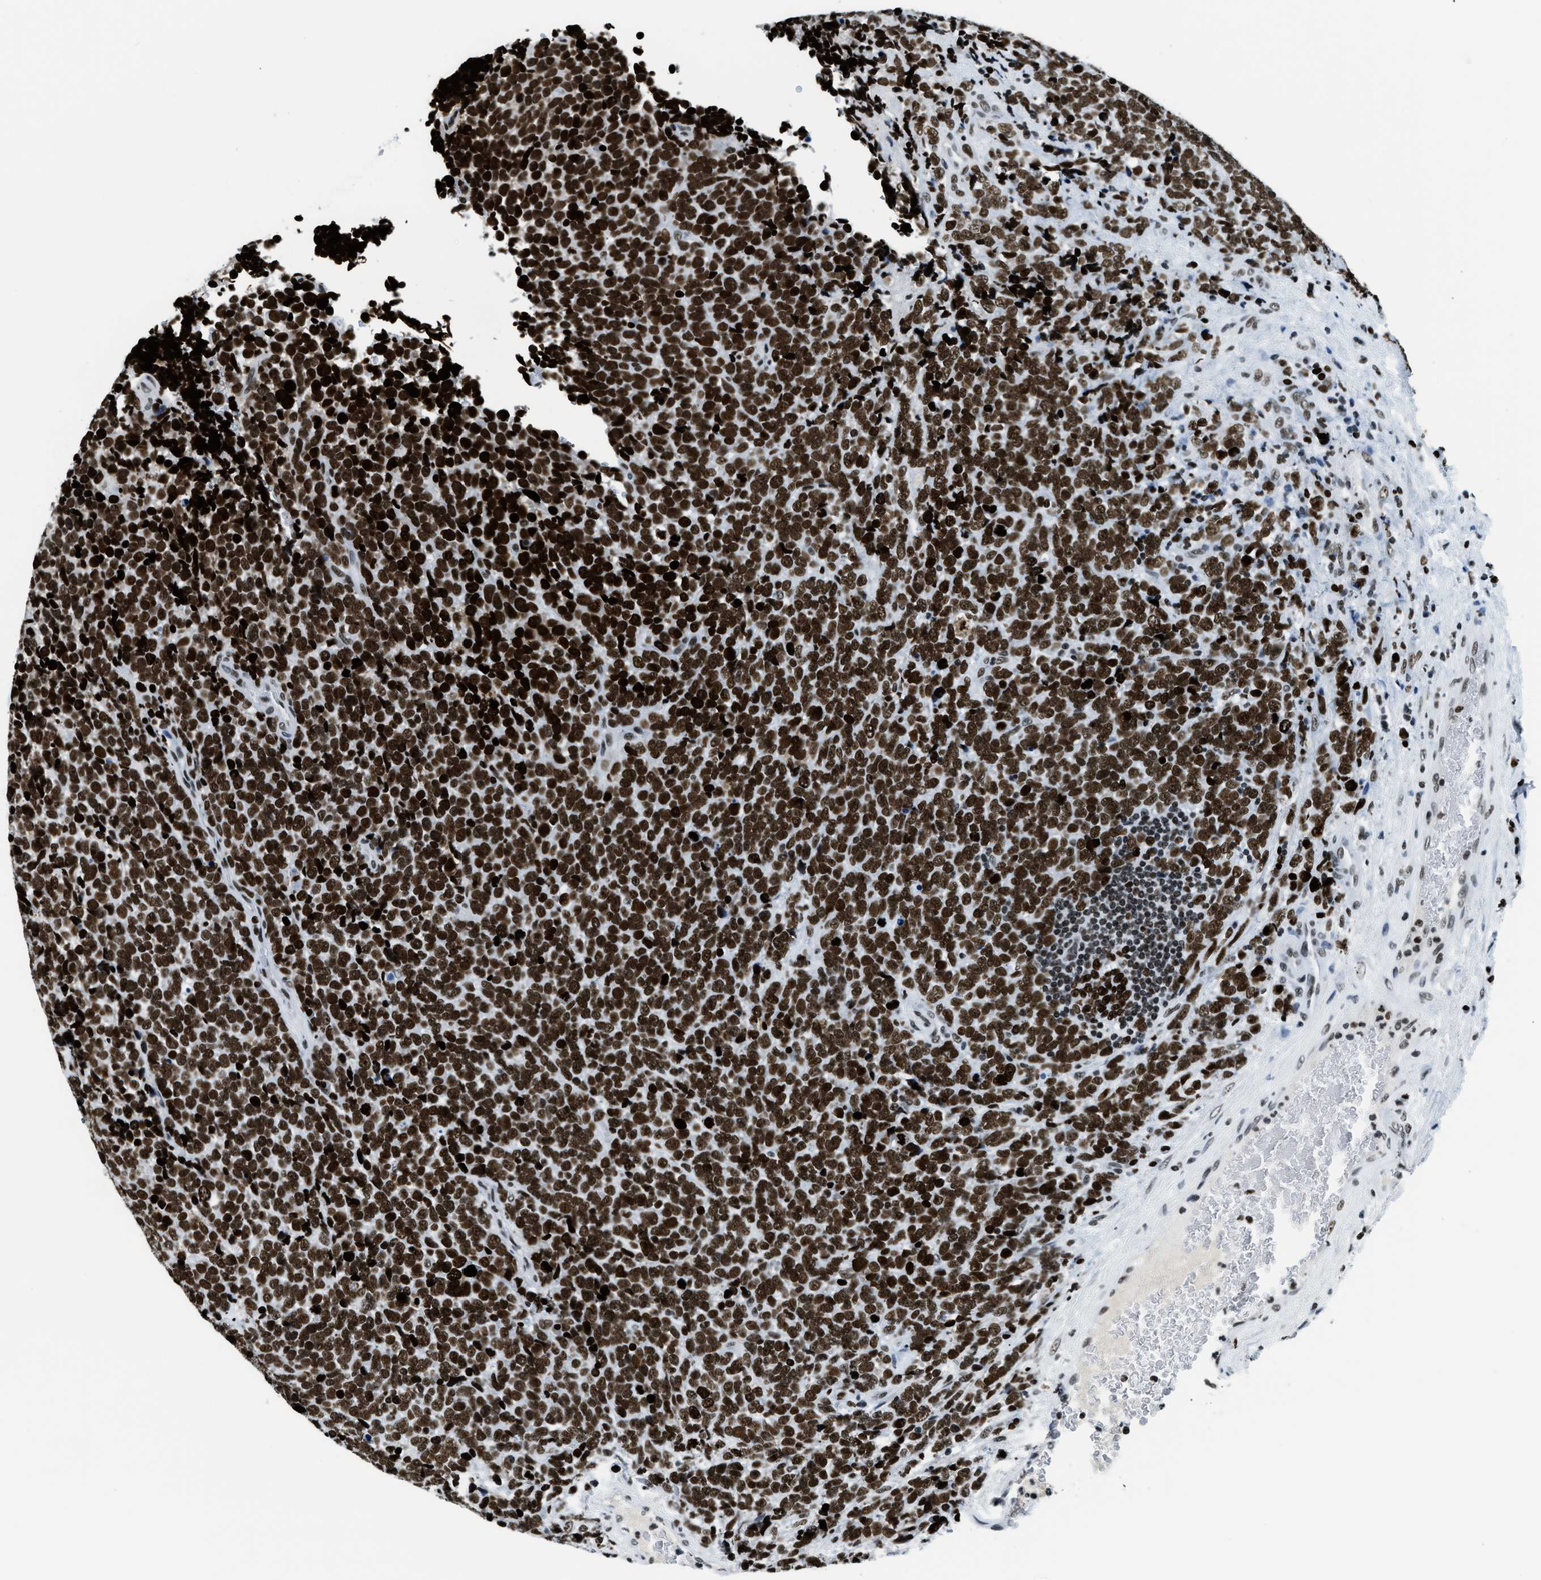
{"staining": {"intensity": "strong", "quantity": ">75%", "location": "nuclear"}, "tissue": "urothelial cancer", "cell_type": "Tumor cells", "image_type": "cancer", "snomed": [{"axis": "morphology", "description": "Urothelial carcinoma, High grade"}, {"axis": "topography", "description": "Urinary bladder"}], "caption": "A photomicrograph showing strong nuclear staining in approximately >75% of tumor cells in urothelial cancer, as visualized by brown immunohistochemical staining.", "gene": "TOP1", "patient": {"sex": "female", "age": 82}}